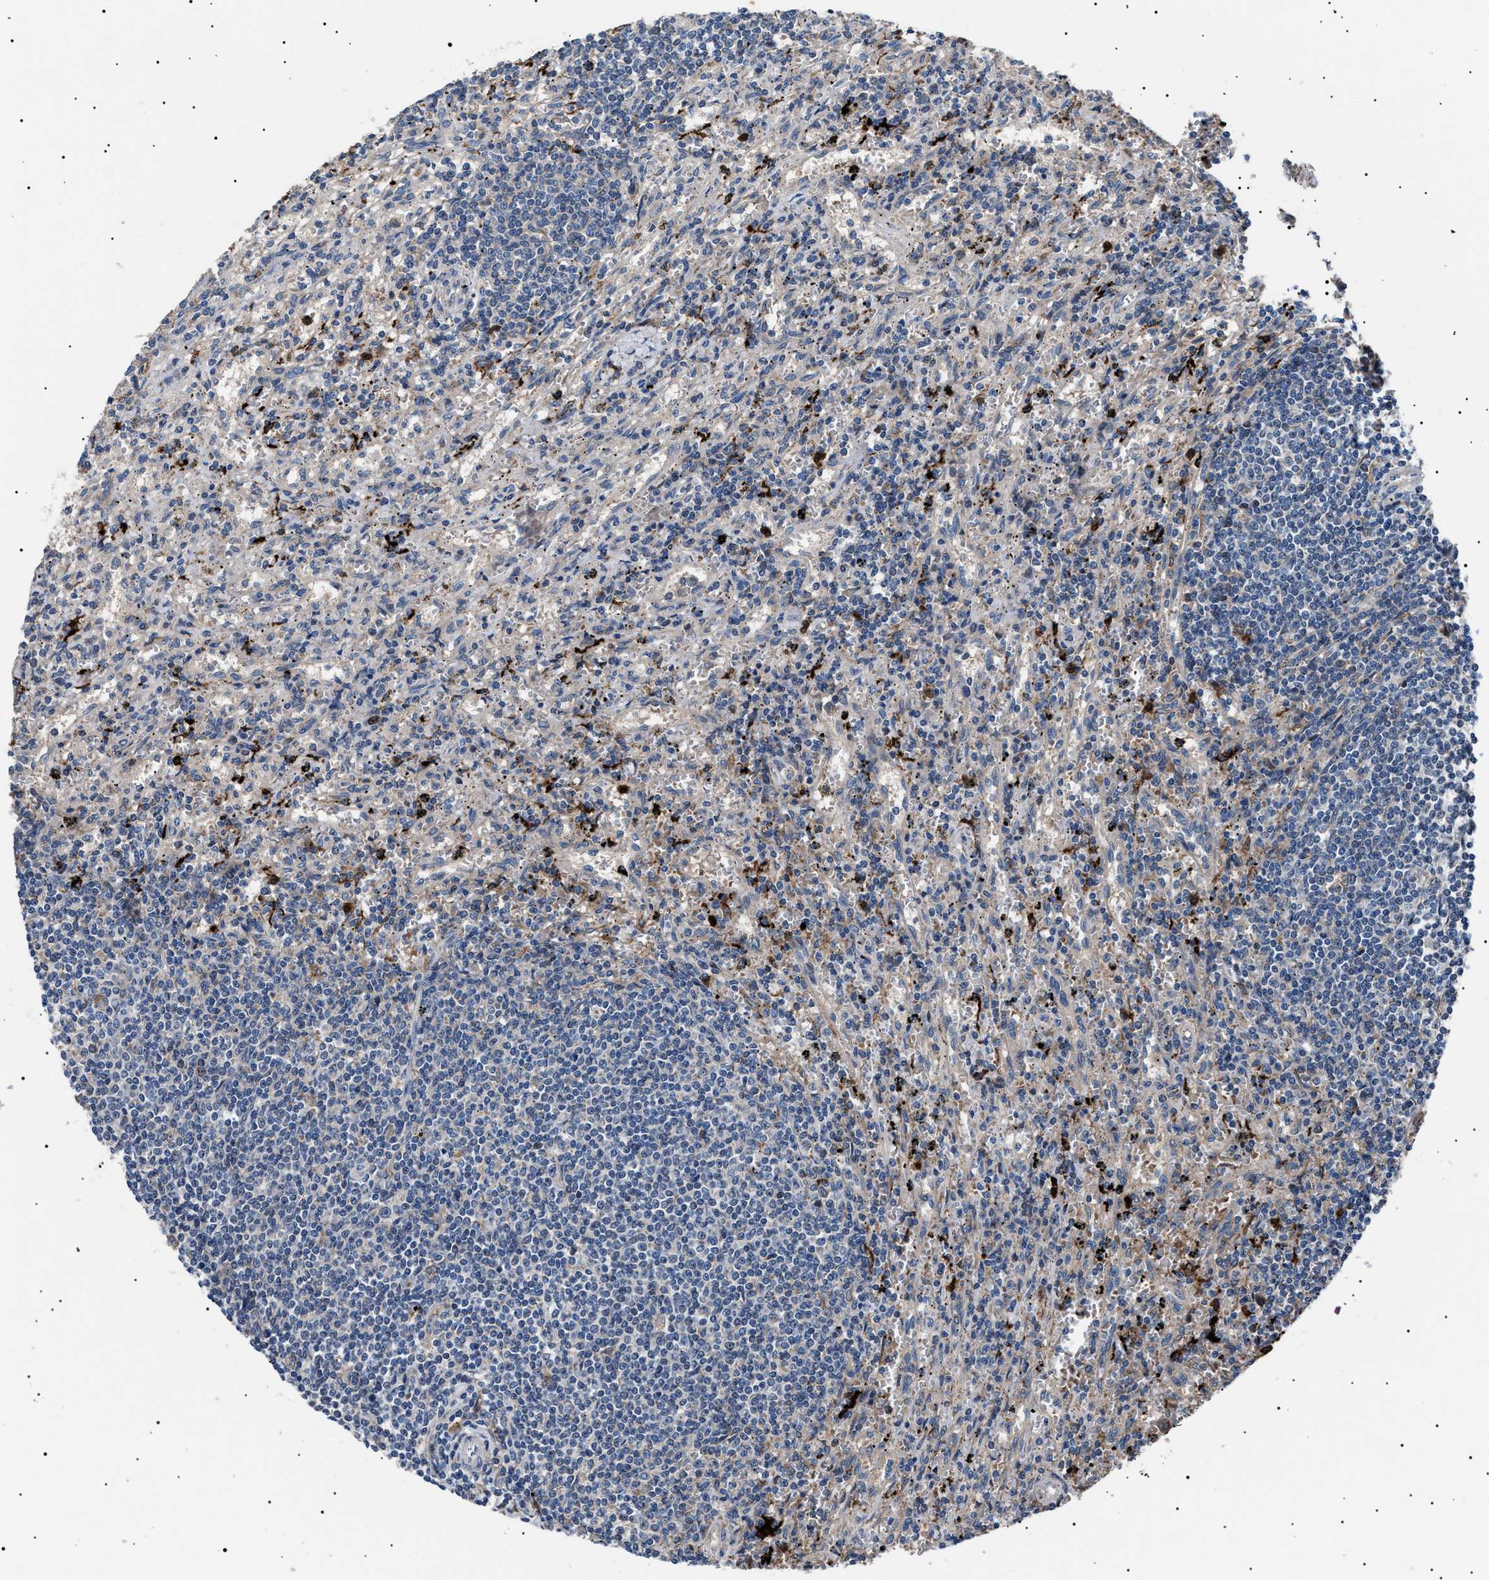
{"staining": {"intensity": "negative", "quantity": "none", "location": "none"}, "tissue": "lymphoma", "cell_type": "Tumor cells", "image_type": "cancer", "snomed": [{"axis": "morphology", "description": "Malignant lymphoma, non-Hodgkin's type, Low grade"}, {"axis": "topography", "description": "Spleen"}], "caption": "Immunohistochemistry (IHC) micrograph of neoplastic tissue: lymphoma stained with DAB displays no significant protein positivity in tumor cells.", "gene": "PTRH1", "patient": {"sex": "male", "age": 76}}